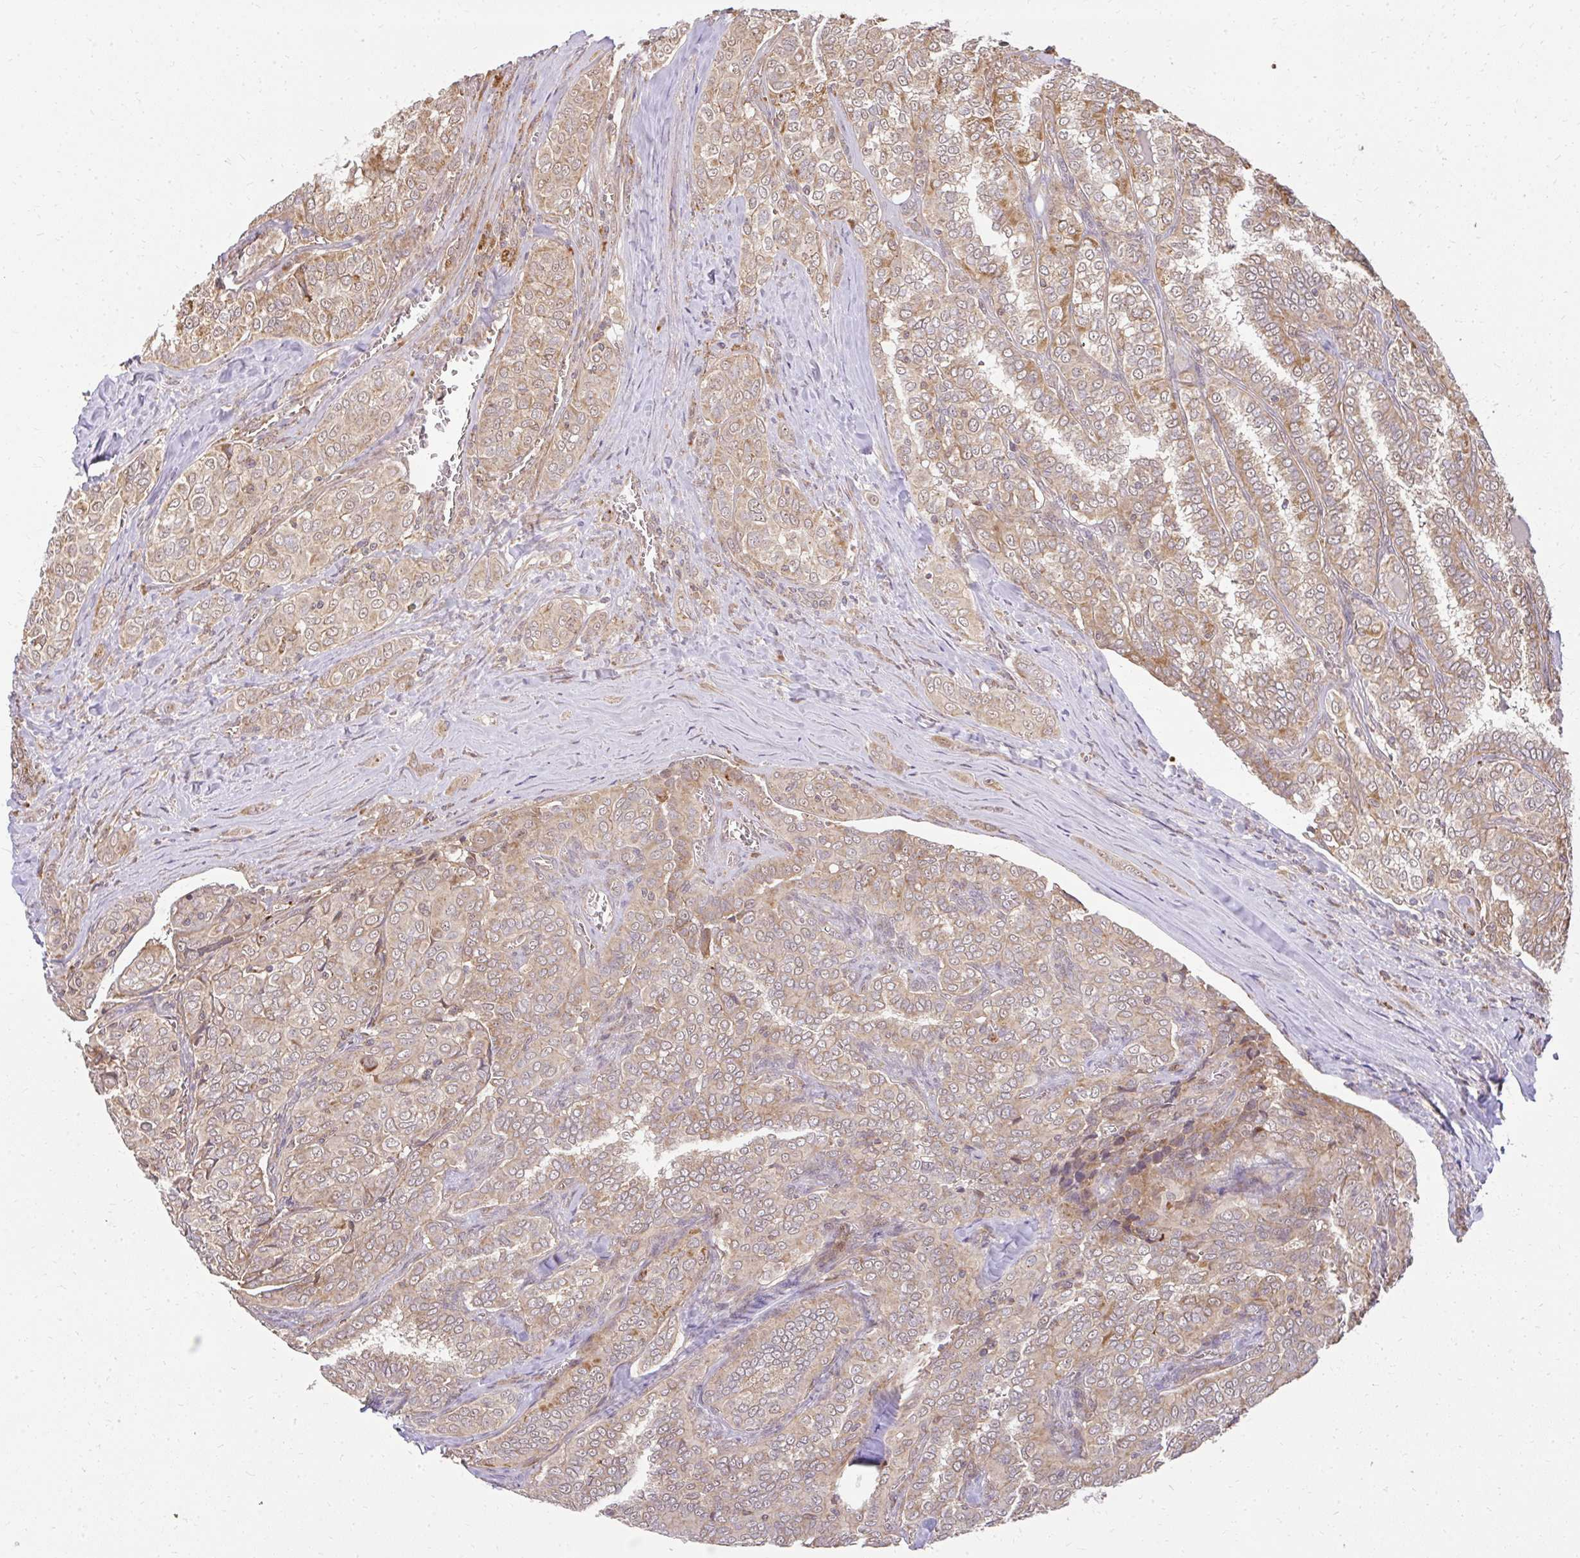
{"staining": {"intensity": "moderate", "quantity": ">75%", "location": "cytoplasmic/membranous"}, "tissue": "thyroid cancer", "cell_type": "Tumor cells", "image_type": "cancer", "snomed": [{"axis": "morphology", "description": "Papillary adenocarcinoma, NOS"}, {"axis": "topography", "description": "Thyroid gland"}], "caption": "The micrograph reveals immunohistochemical staining of papillary adenocarcinoma (thyroid). There is moderate cytoplasmic/membranous positivity is identified in about >75% of tumor cells.", "gene": "GNS", "patient": {"sex": "female", "age": 30}}